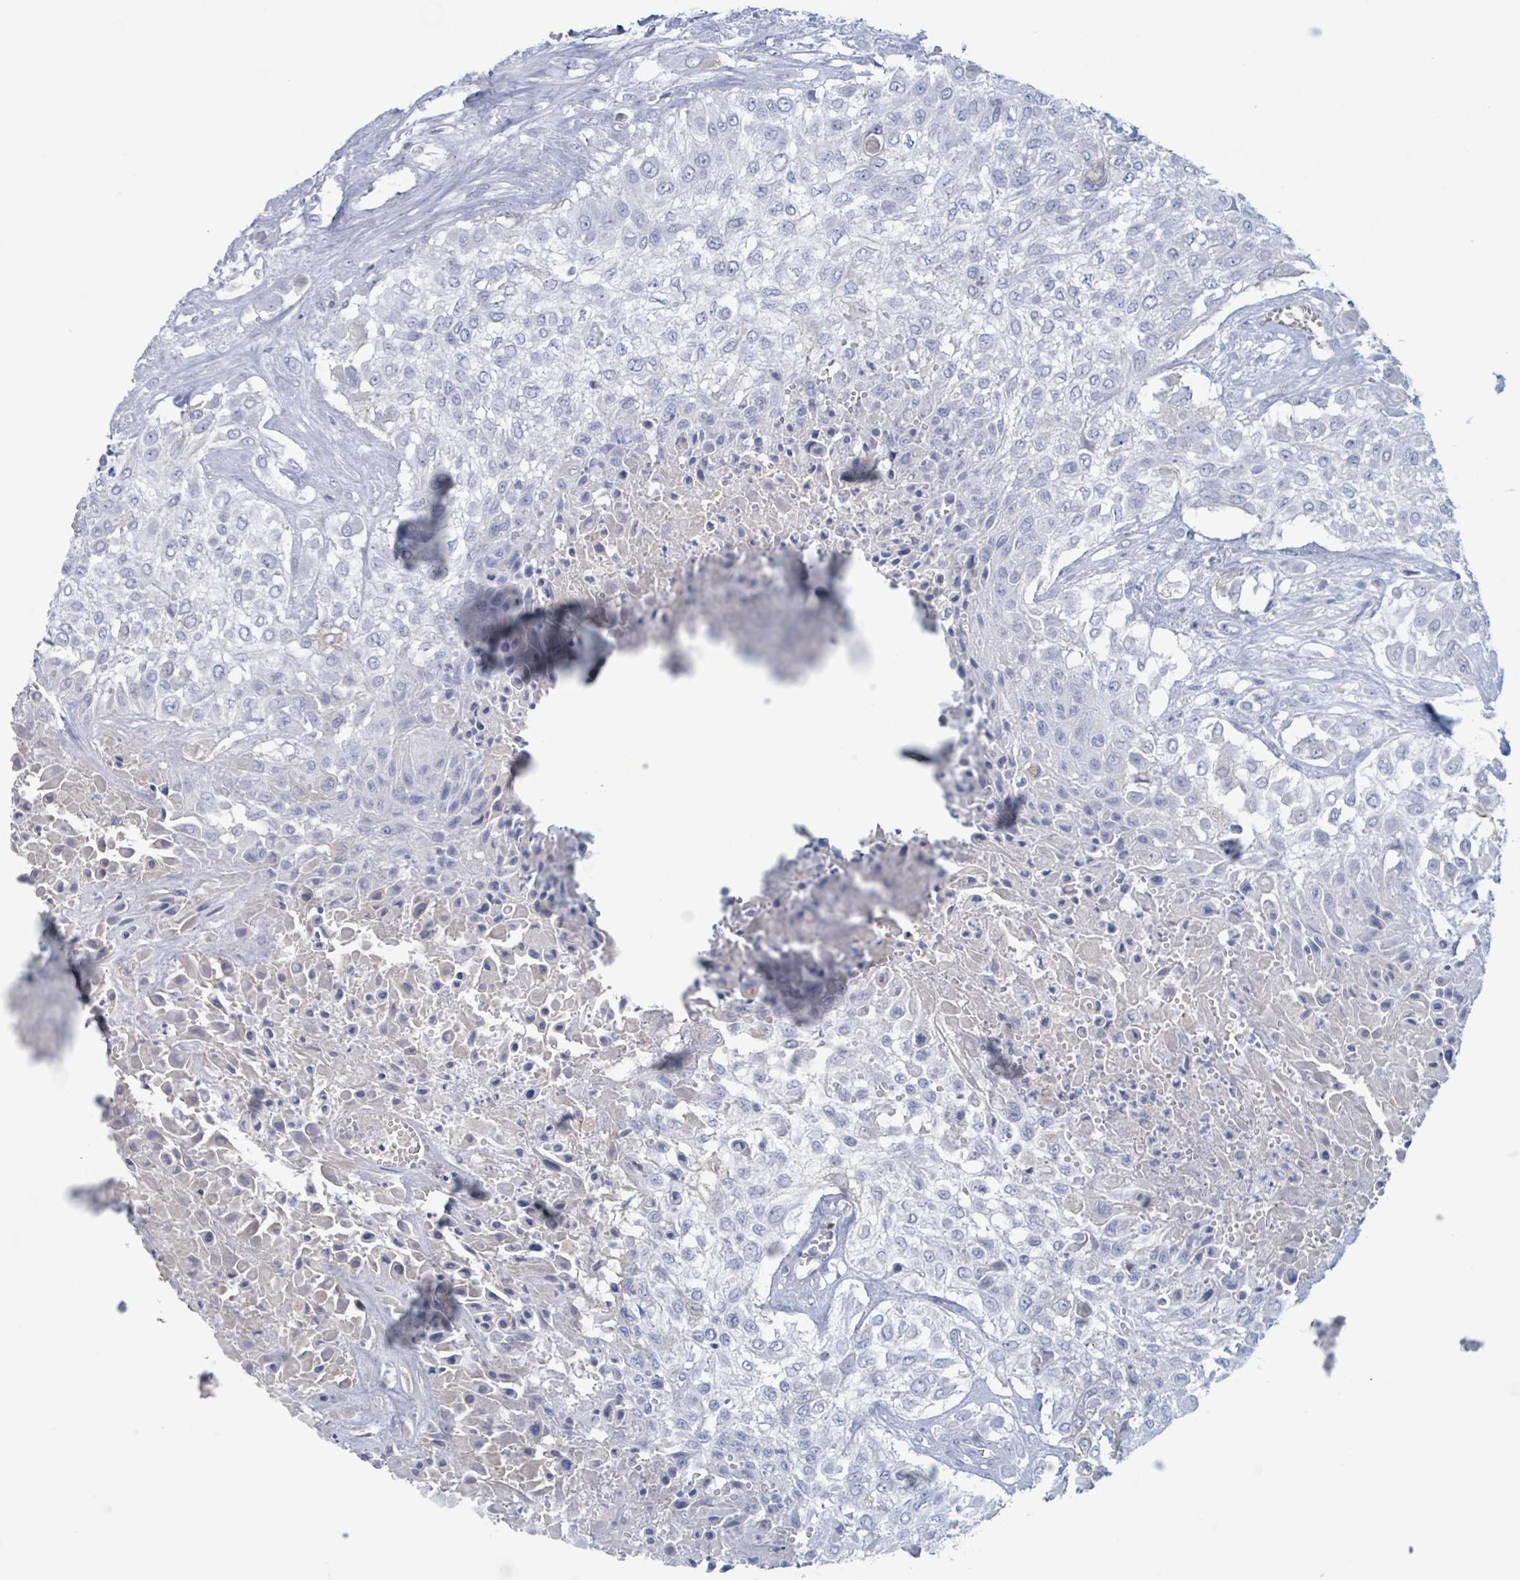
{"staining": {"intensity": "negative", "quantity": "none", "location": "none"}, "tissue": "urothelial cancer", "cell_type": "Tumor cells", "image_type": "cancer", "snomed": [{"axis": "morphology", "description": "Urothelial carcinoma, High grade"}, {"axis": "topography", "description": "Urinary bladder"}], "caption": "Histopathology image shows no protein staining in tumor cells of urothelial cancer tissue.", "gene": "KLK4", "patient": {"sex": "male", "age": 57}}